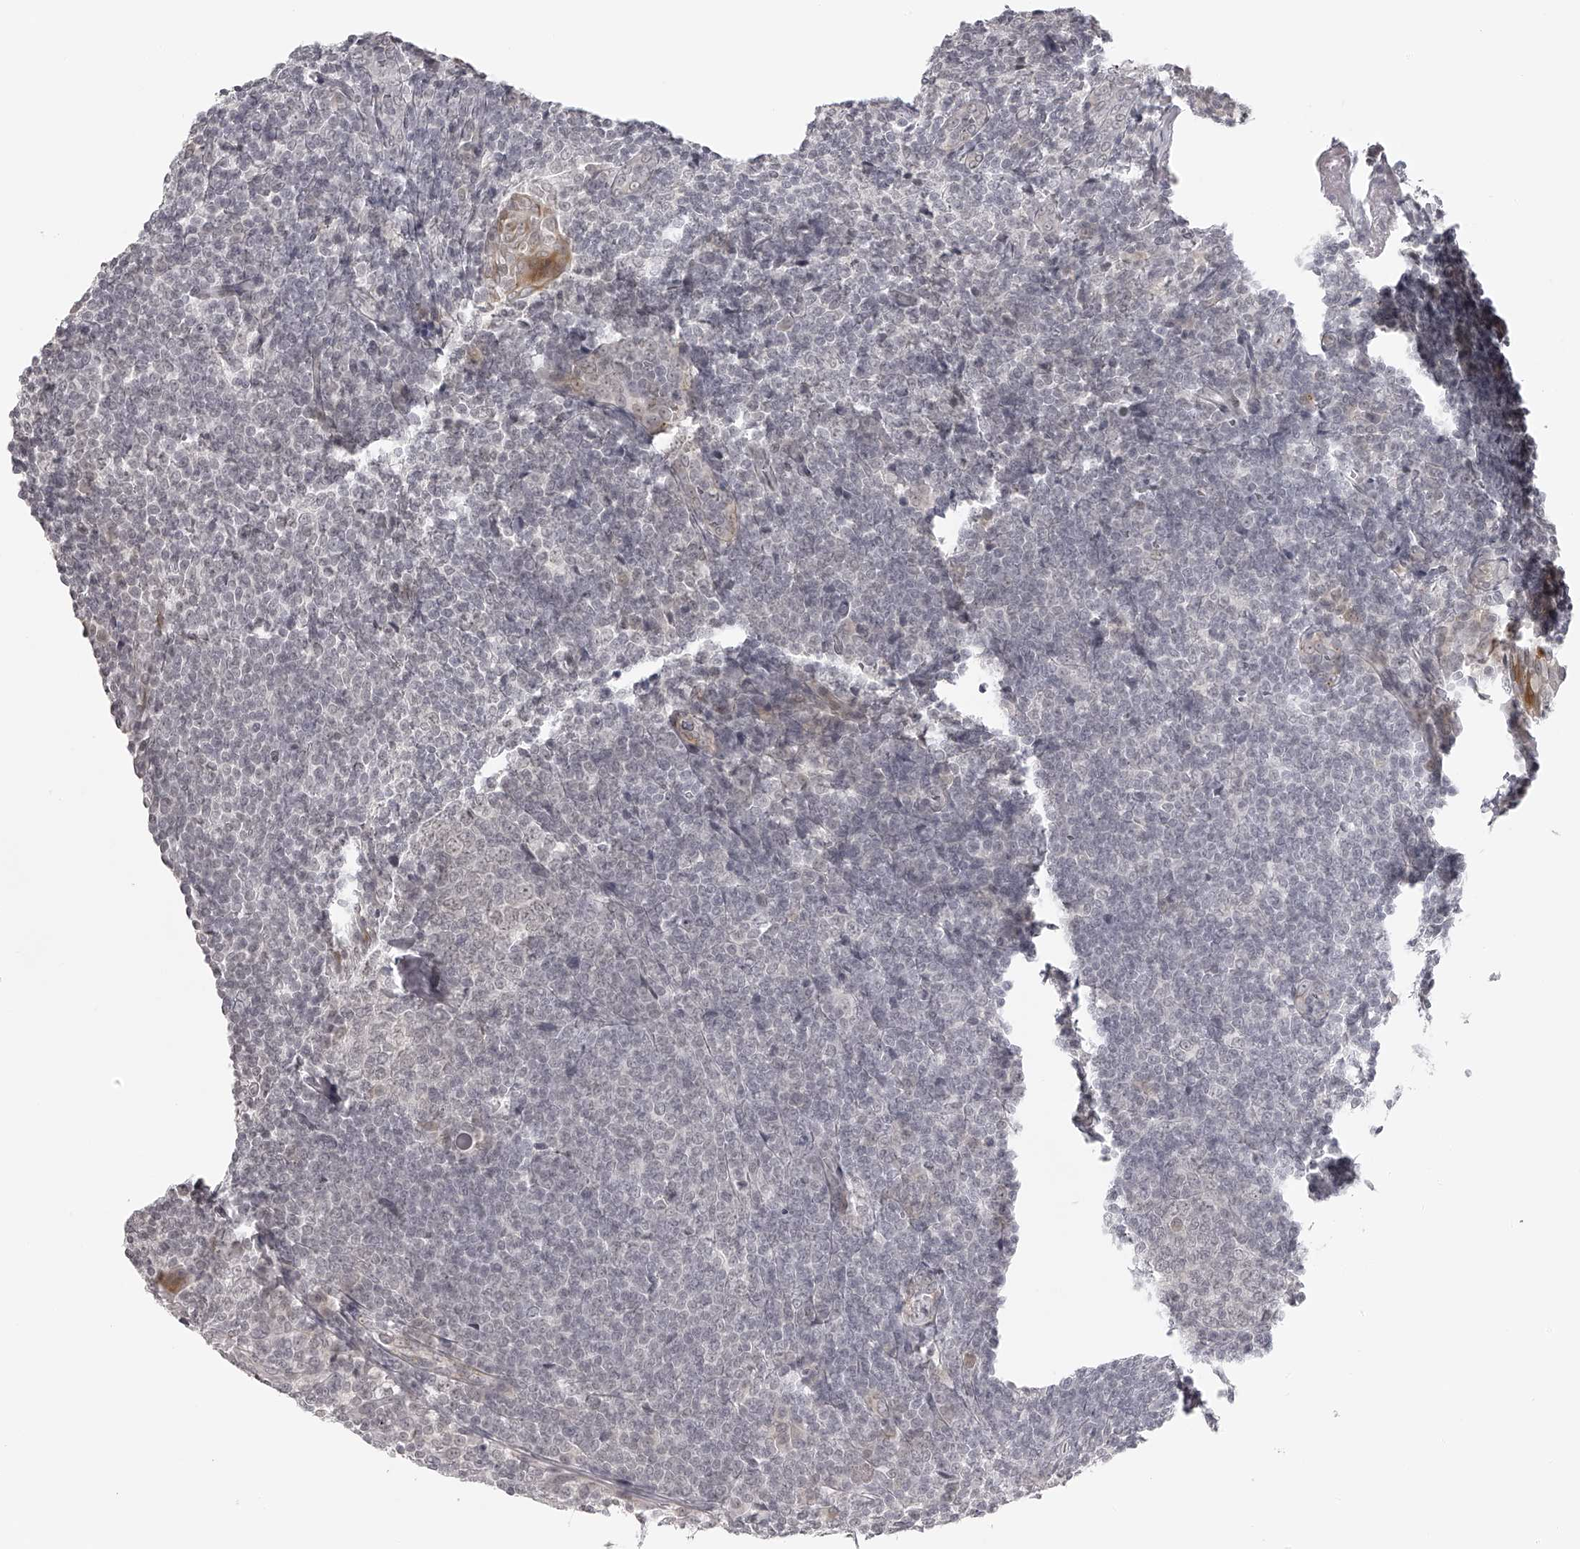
{"staining": {"intensity": "negative", "quantity": "none", "location": "none"}, "tissue": "tonsil", "cell_type": "Germinal center cells", "image_type": "normal", "snomed": [{"axis": "morphology", "description": "Normal tissue, NOS"}, {"axis": "topography", "description": "Tonsil"}], "caption": "This is an immunohistochemistry (IHC) image of normal human tonsil. There is no staining in germinal center cells.", "gene": "RNF220", "patient": {"sex": "male", "age": 37}}